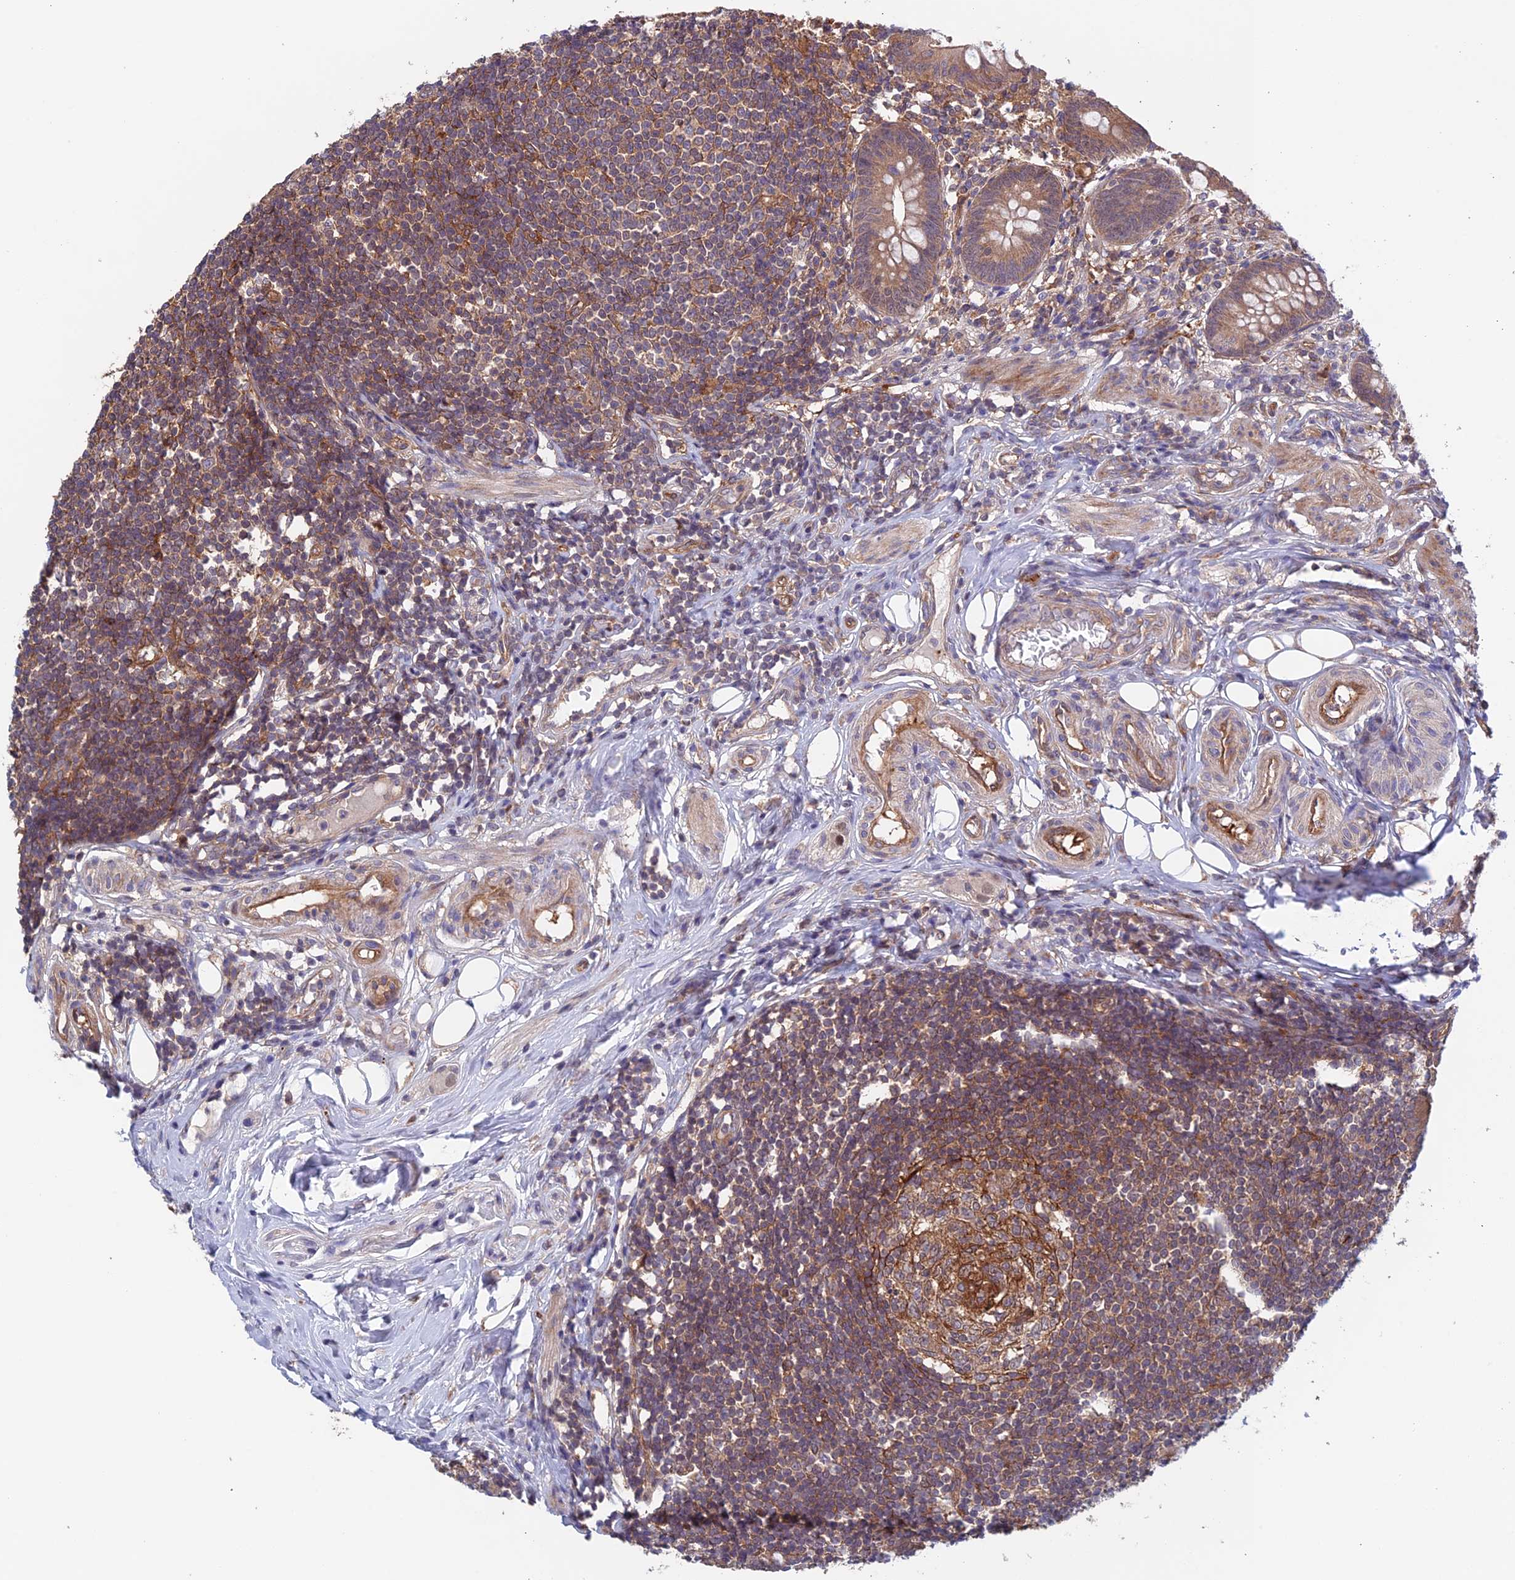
{"staining": {"intensity": "weak", "quantity": ">75%", "location": "cytoplasmic/membranous"}, "tissue": "appendix", "cell_type": "Glandular cells", "image_type": "normal", "snomed": [{"axis": "morphology", "description": "Normal tissue, NOS"}, {"axis": "topography", "description": "Appendix"}], "caption": "Normal appendix exhibits weak cytoplasmic/membranous expression in approximately >75% of glandular cells.", "gene": "NUDT16L1", "patient": {"sex": "female", "age": 62}}